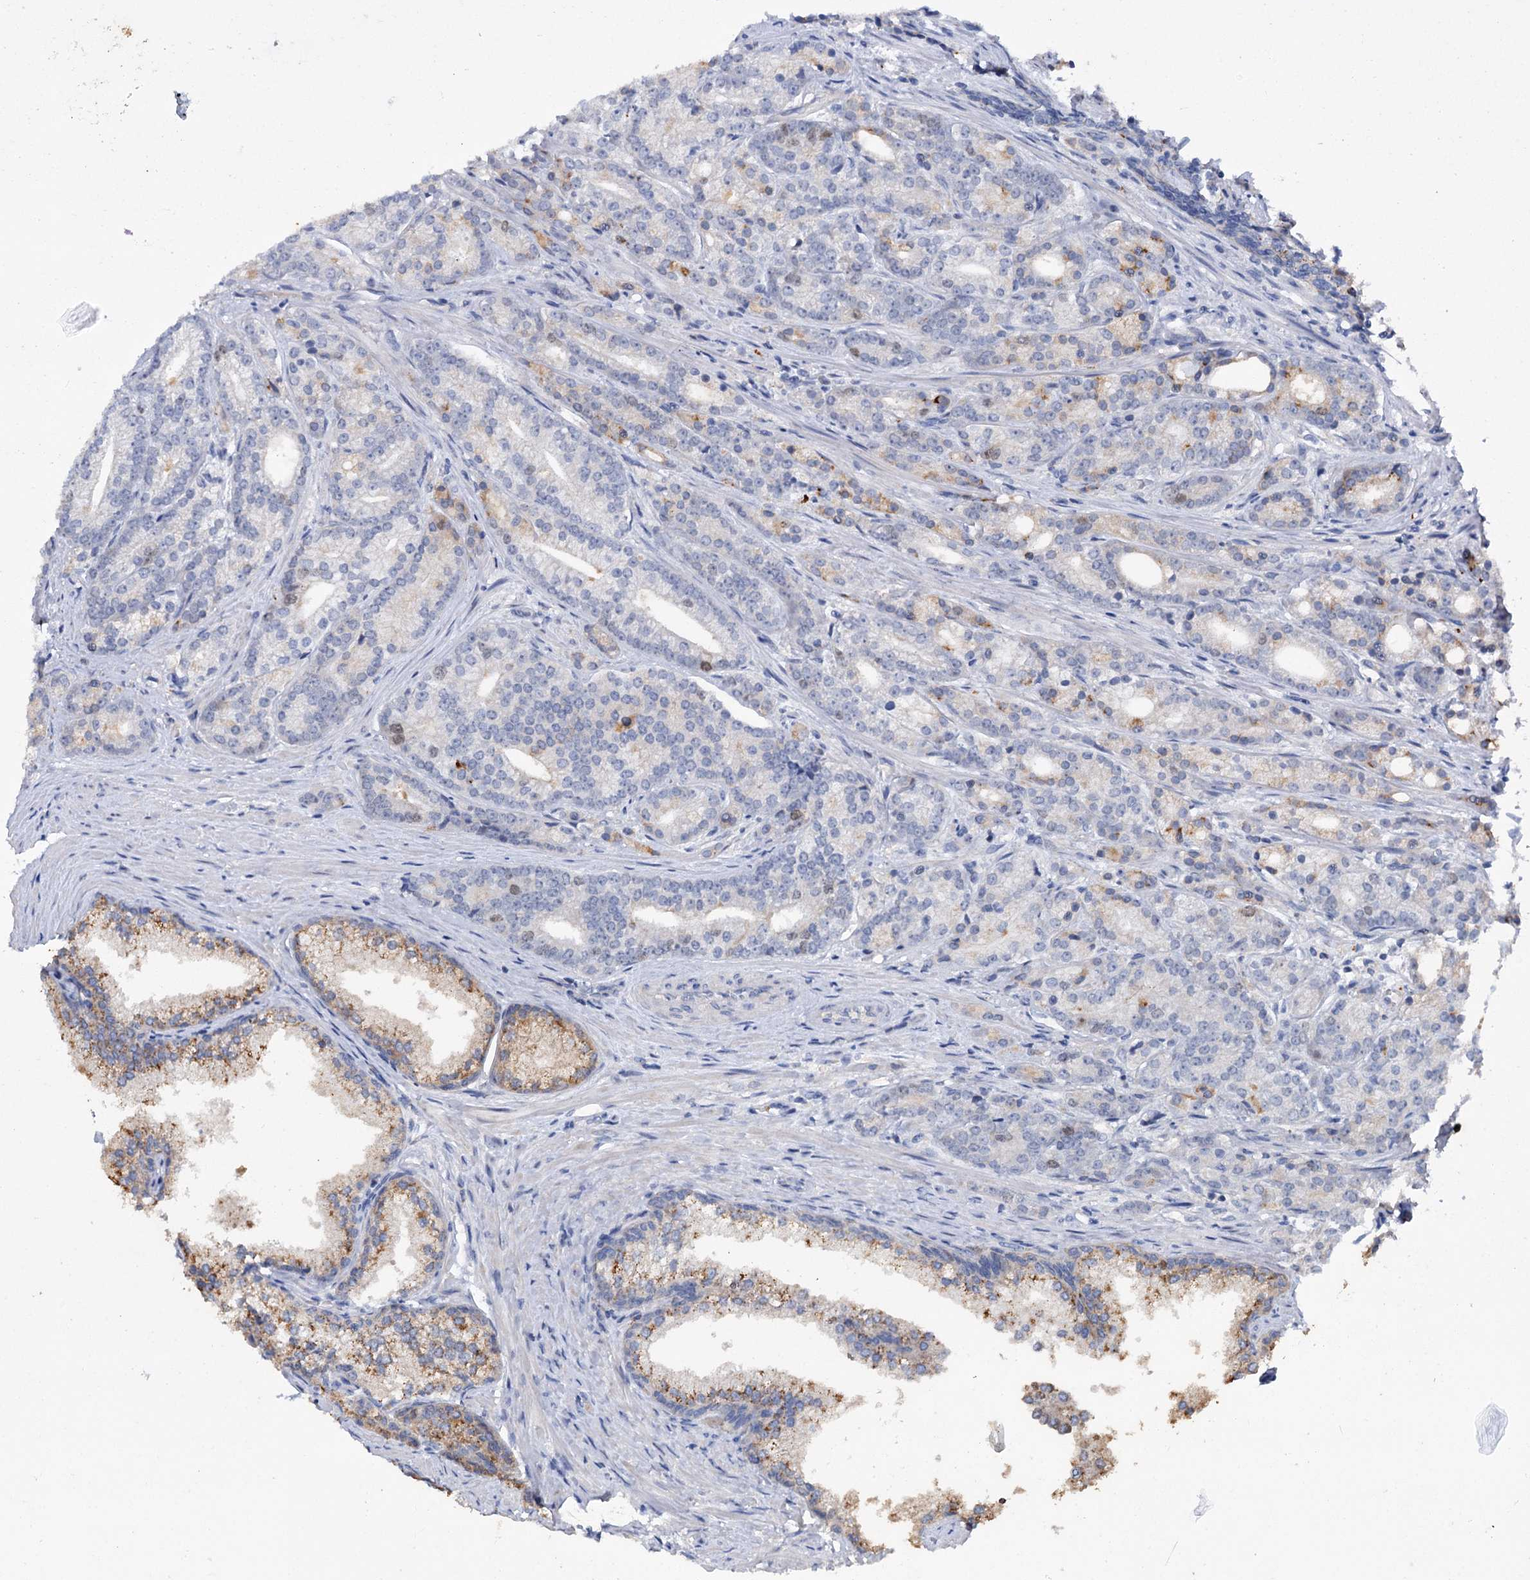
{"staining": {"intensity": "moderate", "quantity": "<25%", "location": "cytoplasmic/membranous"}, "tissue": "prostate cancer", "cell_type": "Tumor cells", "image_type": "cancer", "snomed": [{"axis": "morphology", "description": "Adenocarcinoma, Low grade"}, {"axis": "topography", "description": "Prostate"}], "caption": "Immunohistochemistry histopathology image of neoplastic tissue: prostate cancer stained using immunohistochemistry reveals low levels of moderate protein expression localized specifically in the cytoplasmic/membranous of tumor cells, appearing as a cytoplasmic/membranous brown color.", "gene": "FAM111B", "patient": {"sex": "male", "age": 71}}